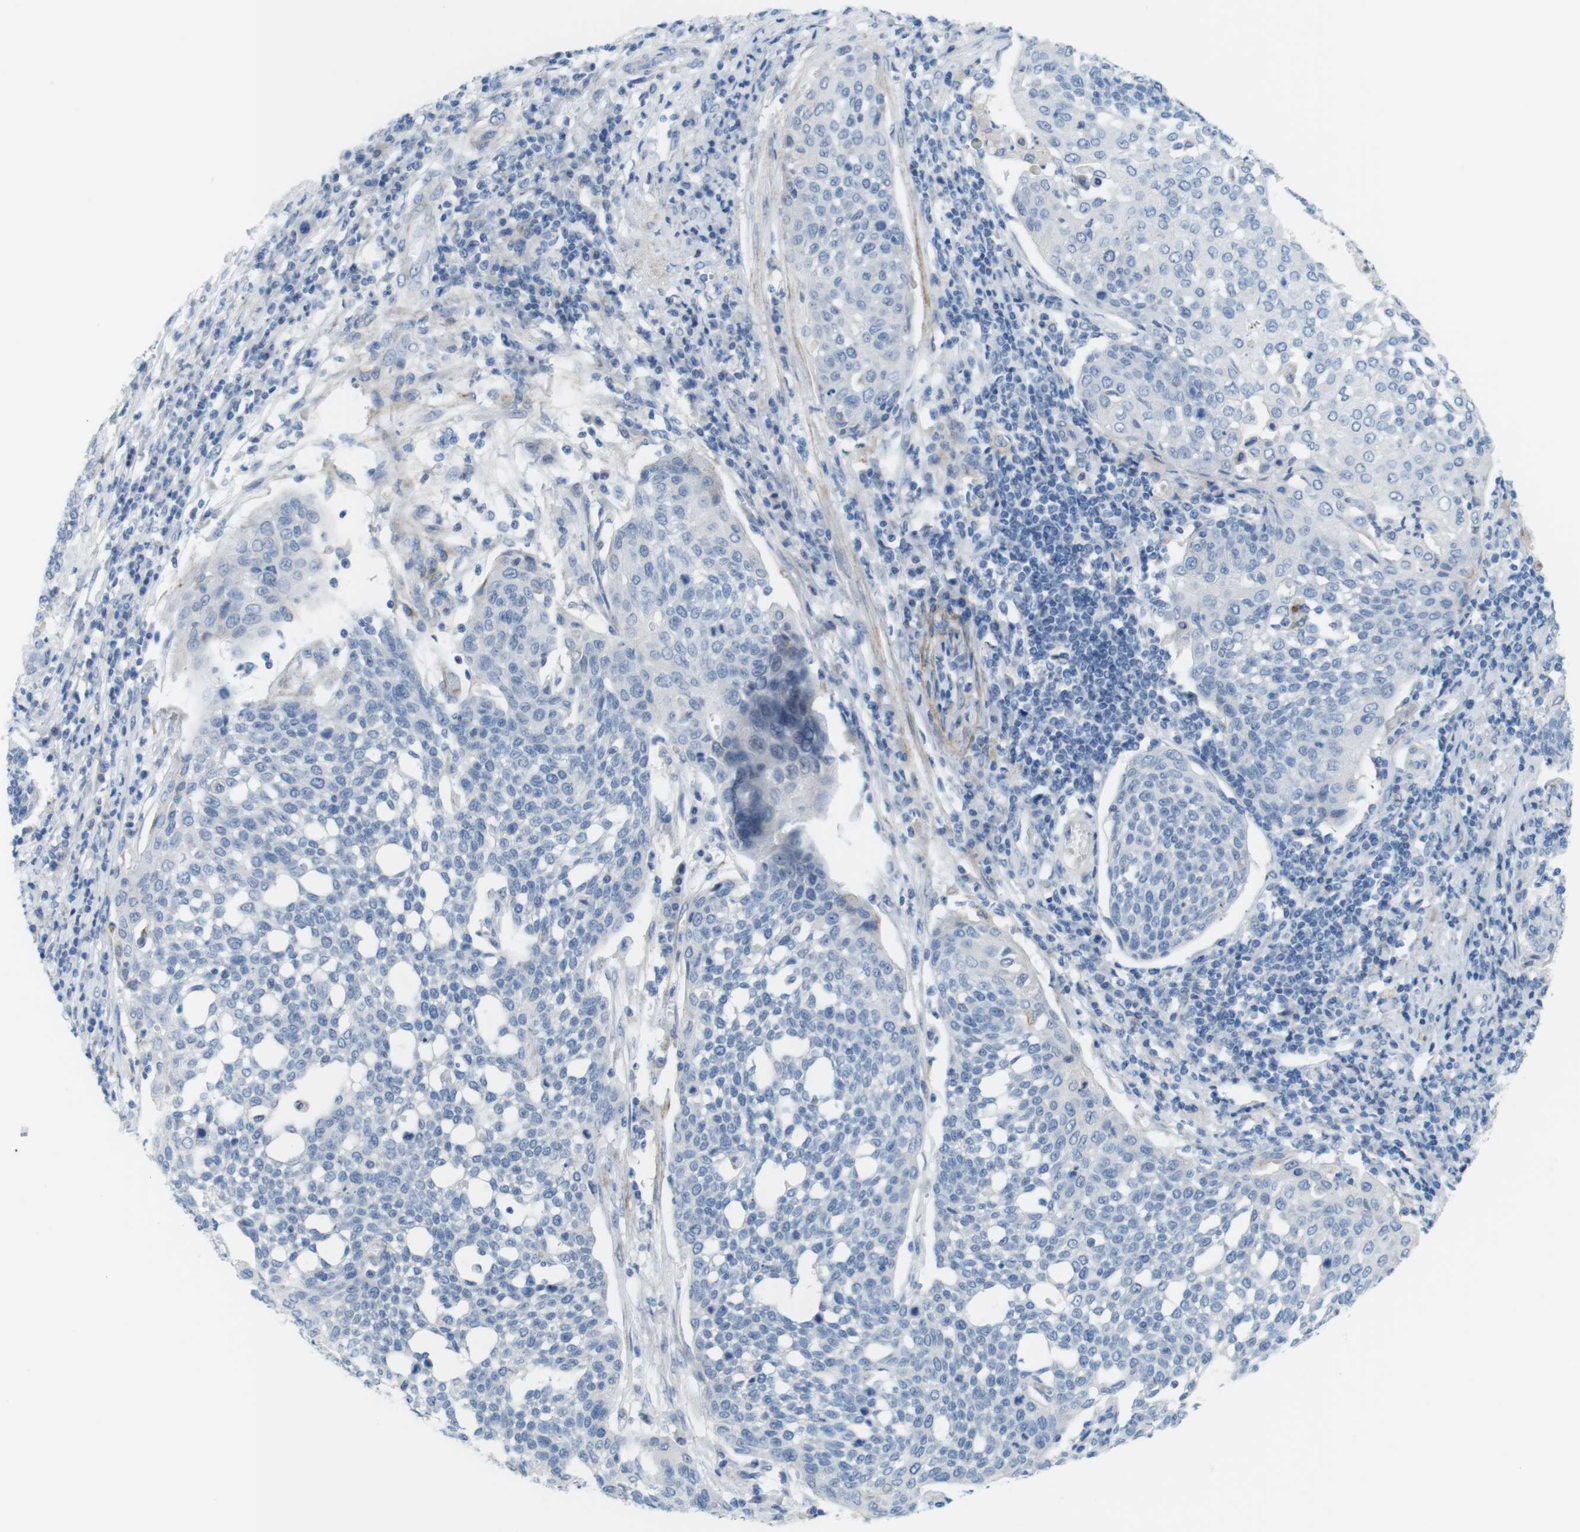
{"staining": {"intensity": "negative", "quantity": "none", "location": "none"}, "tissue": "cervical cancer", "cell_type": "Tumor cells", "image_type": "cancer", "snomed": [{"axis": "morphology", "description": "Squamous cell carcinoma, NOS"}, {"axis": "topography", "description": "Cervix"}], "caption": "Tumor cells are negative for brown protein staining in cervical squamous cell carcinoma.", "gene": "MYH9", "patient": {"sex": "female", "age": 34}}